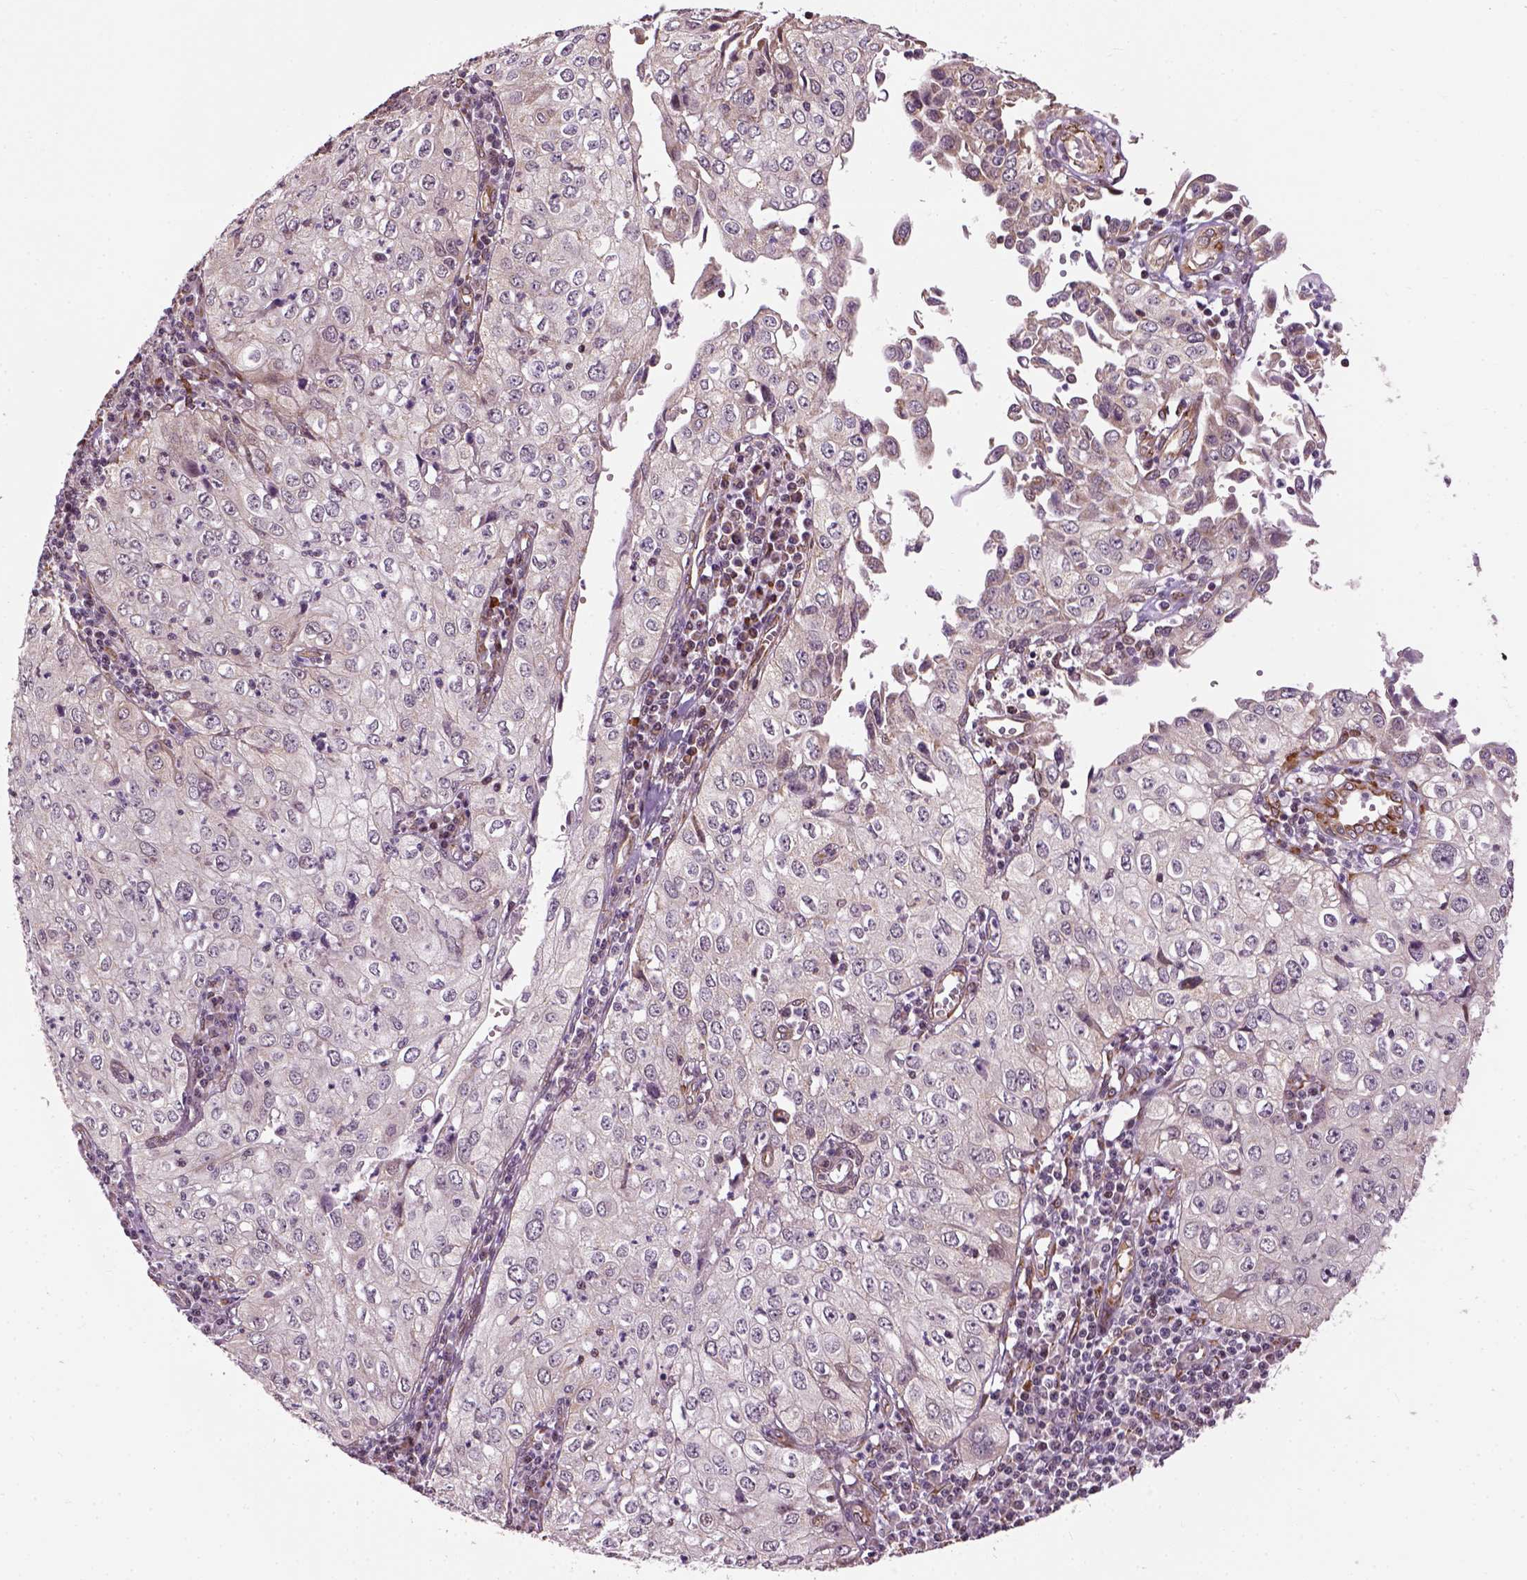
{"staining": {"intensity": "negative", "quantity": "none", "location": "none"}, "tissue": "cervical cancer", "cell_type": "Tumor cells", "image_type": "cancer", "snomed": [{"axis": "morphology", "description": "Squamous cell carcinoma, NOS"}, {"axis": "topography", "description": "Cervix"}], "caption": "A histopathology image of cervical squamous cell carcinoma stained for a protein demonstrates no brown staining in tumor cells.", "gene": "XK", "patient": {"sex": "female", "age": 24}}